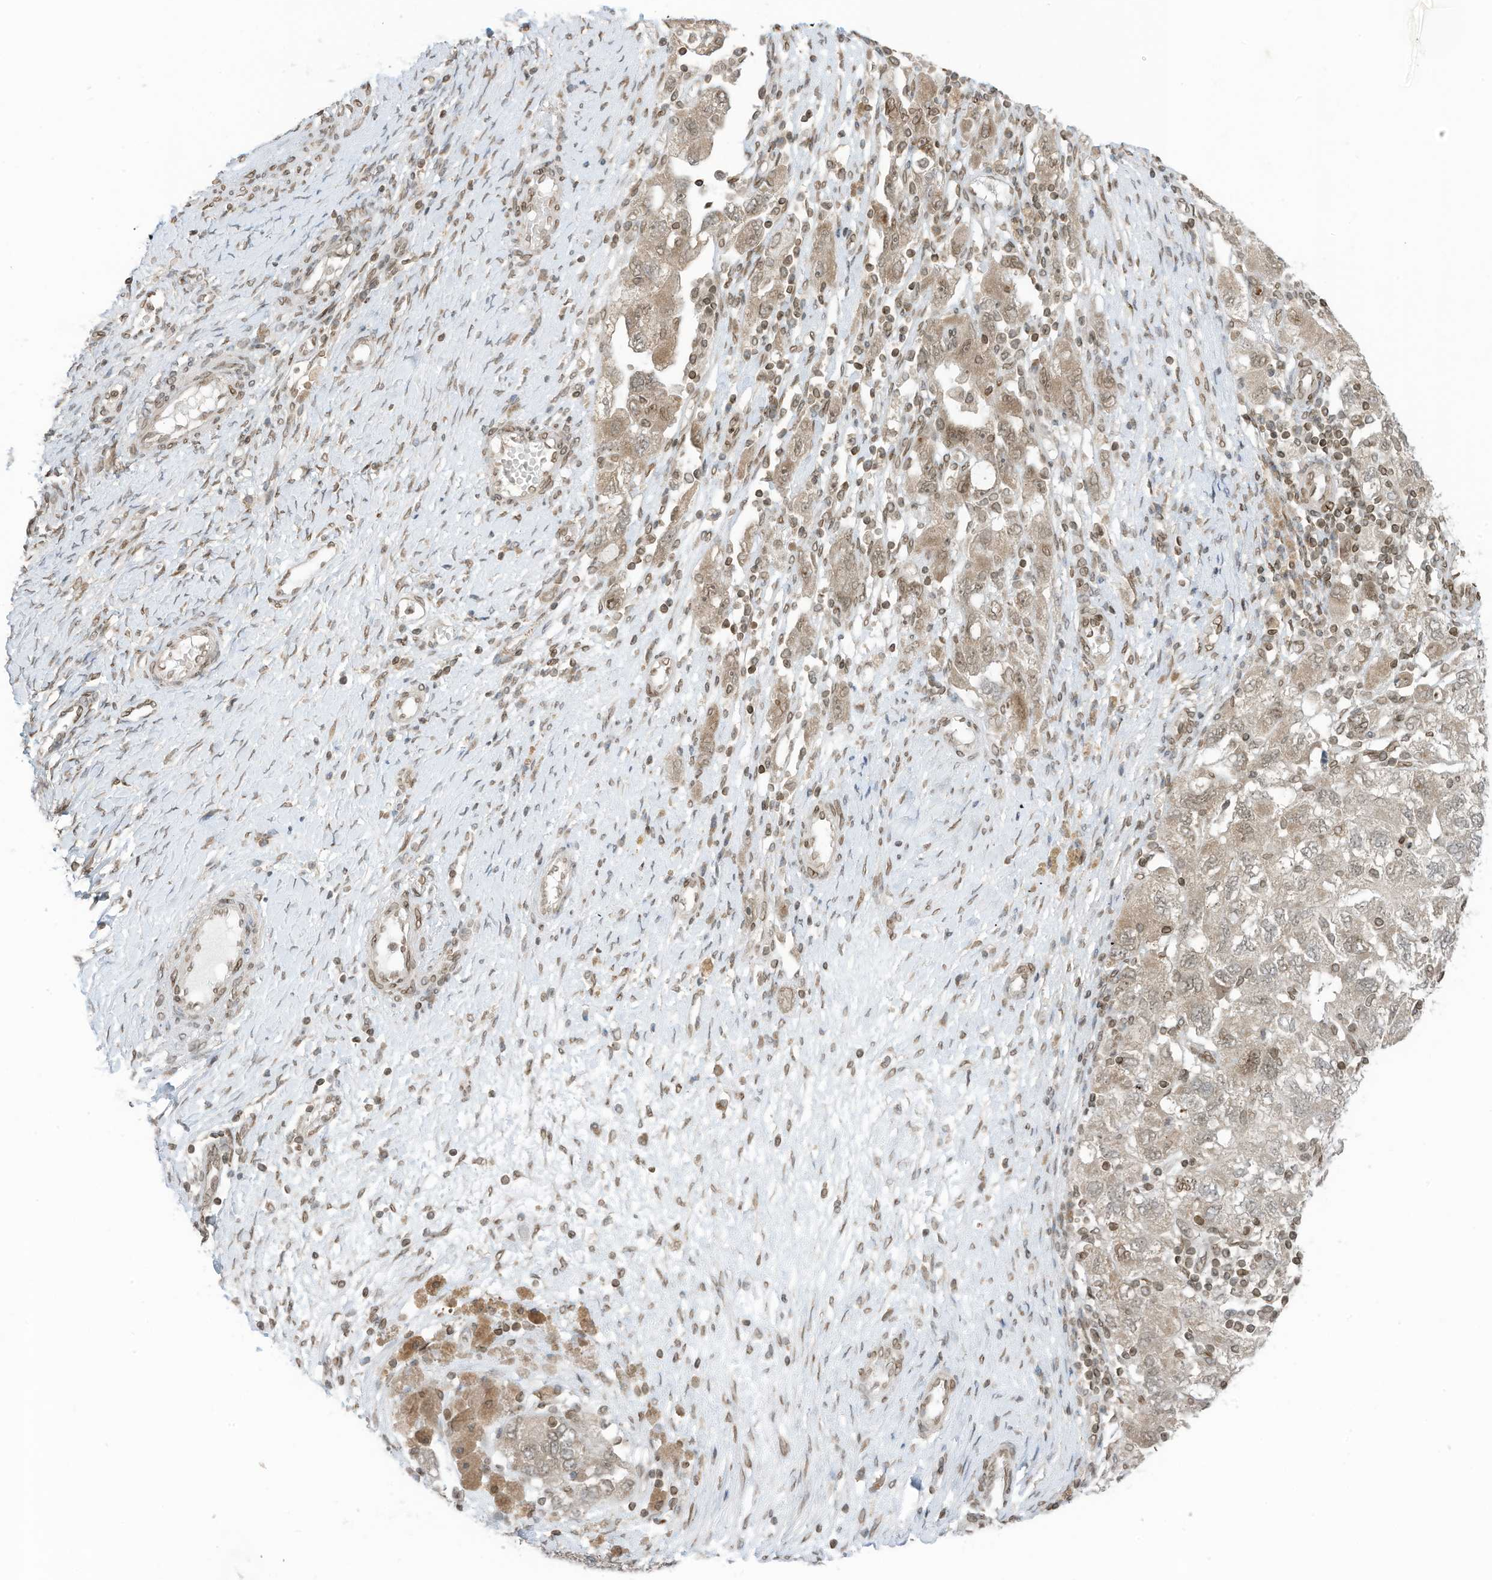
{"staining": {"intensity": "weak", "quantity": ">75%", "location": "cytoplasmic/membranous,nuclear"}, "tissue": "ovarian cancer", "cell_type": "Tumor cells", "image_type": "cancer", "snomed": [{"axis": "morphology", "description": "Carcinoma, NOS"}, {"axis": "morphology", "description": "Cystadenocarcinoma, serous, NOS"}, {"axis": "topography", "description": "Ovary"}], "caption": "Immunohistochemical staining of human ovarian cancer (carcinoma) exhibits weak cytoplasmic/membranous and nuclear protein expression in about >75% of tumor cells.", "gene": "RABL3", "patient": {"sex": "female", "age": 69}}